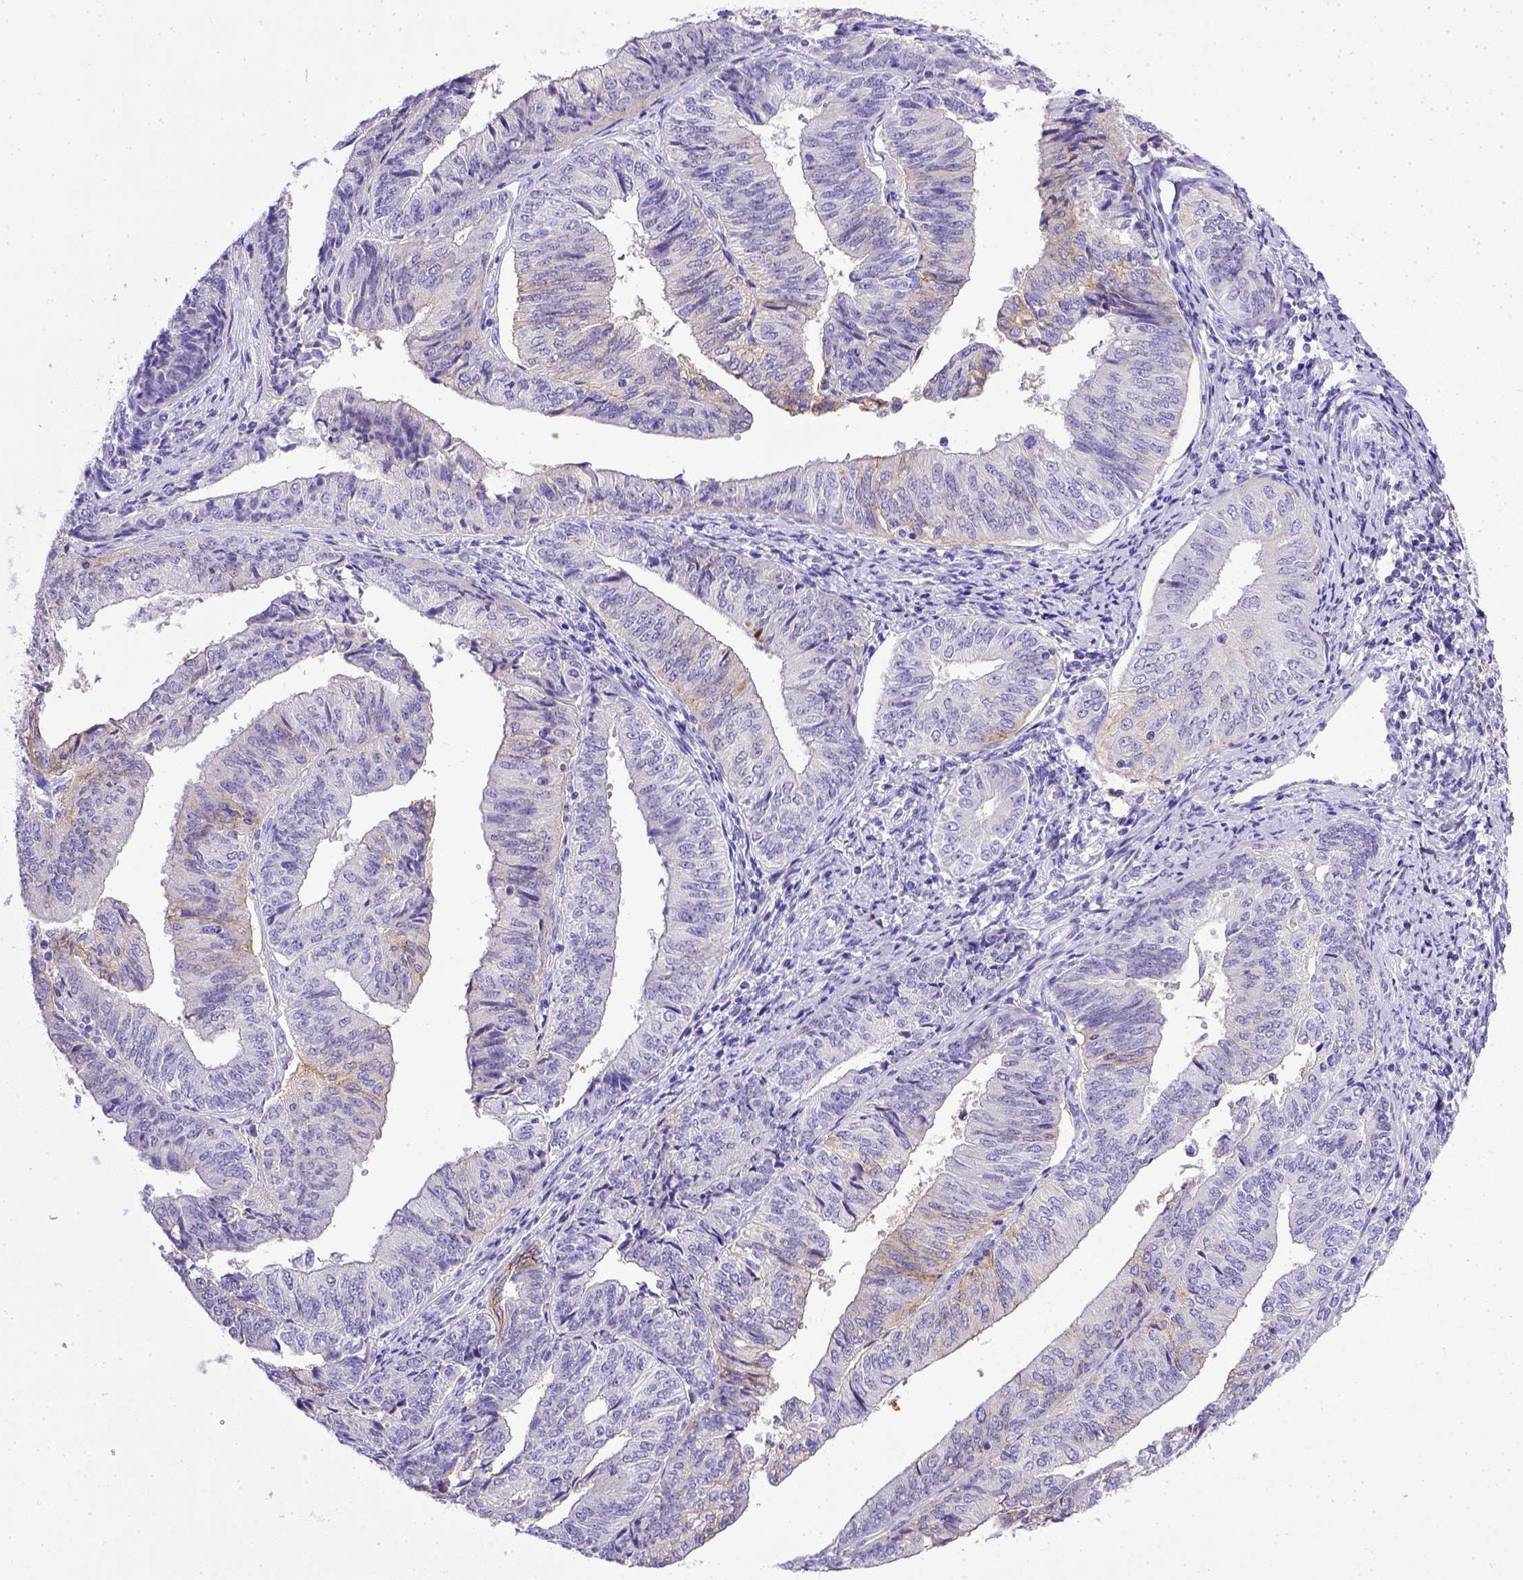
{"staining": {"intensity": "negative", "quantity": "none", "location": "none"}, "tissue": "endometrial cancer", "cell_type": "Tumor cells", "image_type": "cancer", "snomed": [{"axis": "morphology", "description": "Adenocarcinoma, NOS"}, {"axis": "topography", "description": "Endometrium"}], "caption": "Adenocarcinoma (endometrial) stained for a protein using immunohistochemistry displays no staining tumor cells.", "gene": "BTN1A1", "patient": {"sex": "female", "age": 58}}